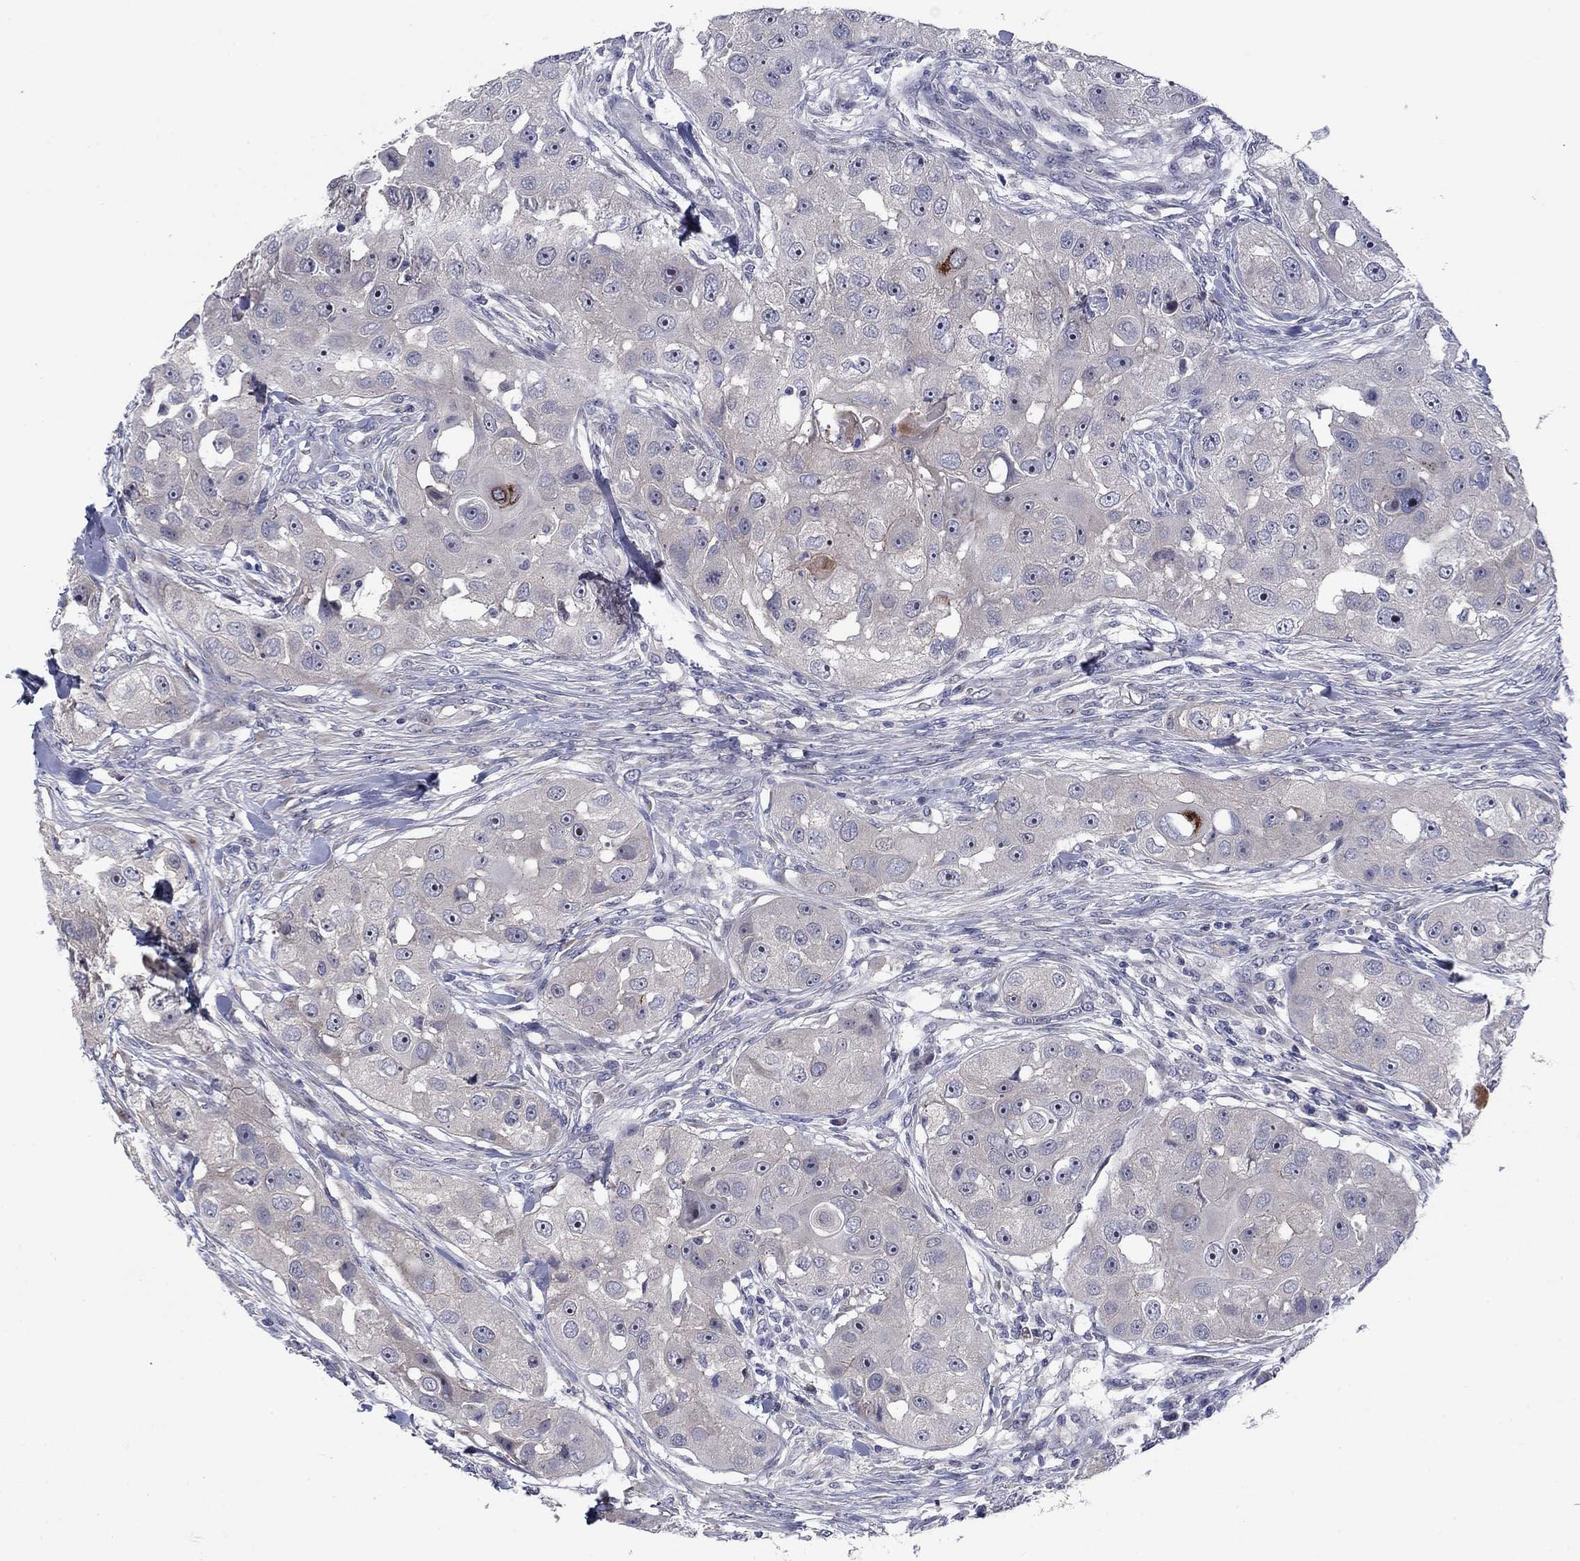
{"staining": {"intensity": "strong", "quantity": "<25%", "location": "cytoplasmic/membranous"}, "tissue": "head and neck cancer", "cell_type": "Tumor cells", "image_type": "cancer", "snomed": [{"axis": "morphology", "description": "Squamous cell carcinoma, NOS"}, {"axis": "topography", "description": "Head-Neck"}], "caption": "Protein expression analysis of human squamous cell carcinoma (head and neck) reveals strong cytoplasmic/membranous staining in approximately <25% of tumor cells. (DAB IHC, brown staining for protein, blue staining for nuclei).", "gene": "SLC1A1", "patient": {"sex": "male", "age": 51}}